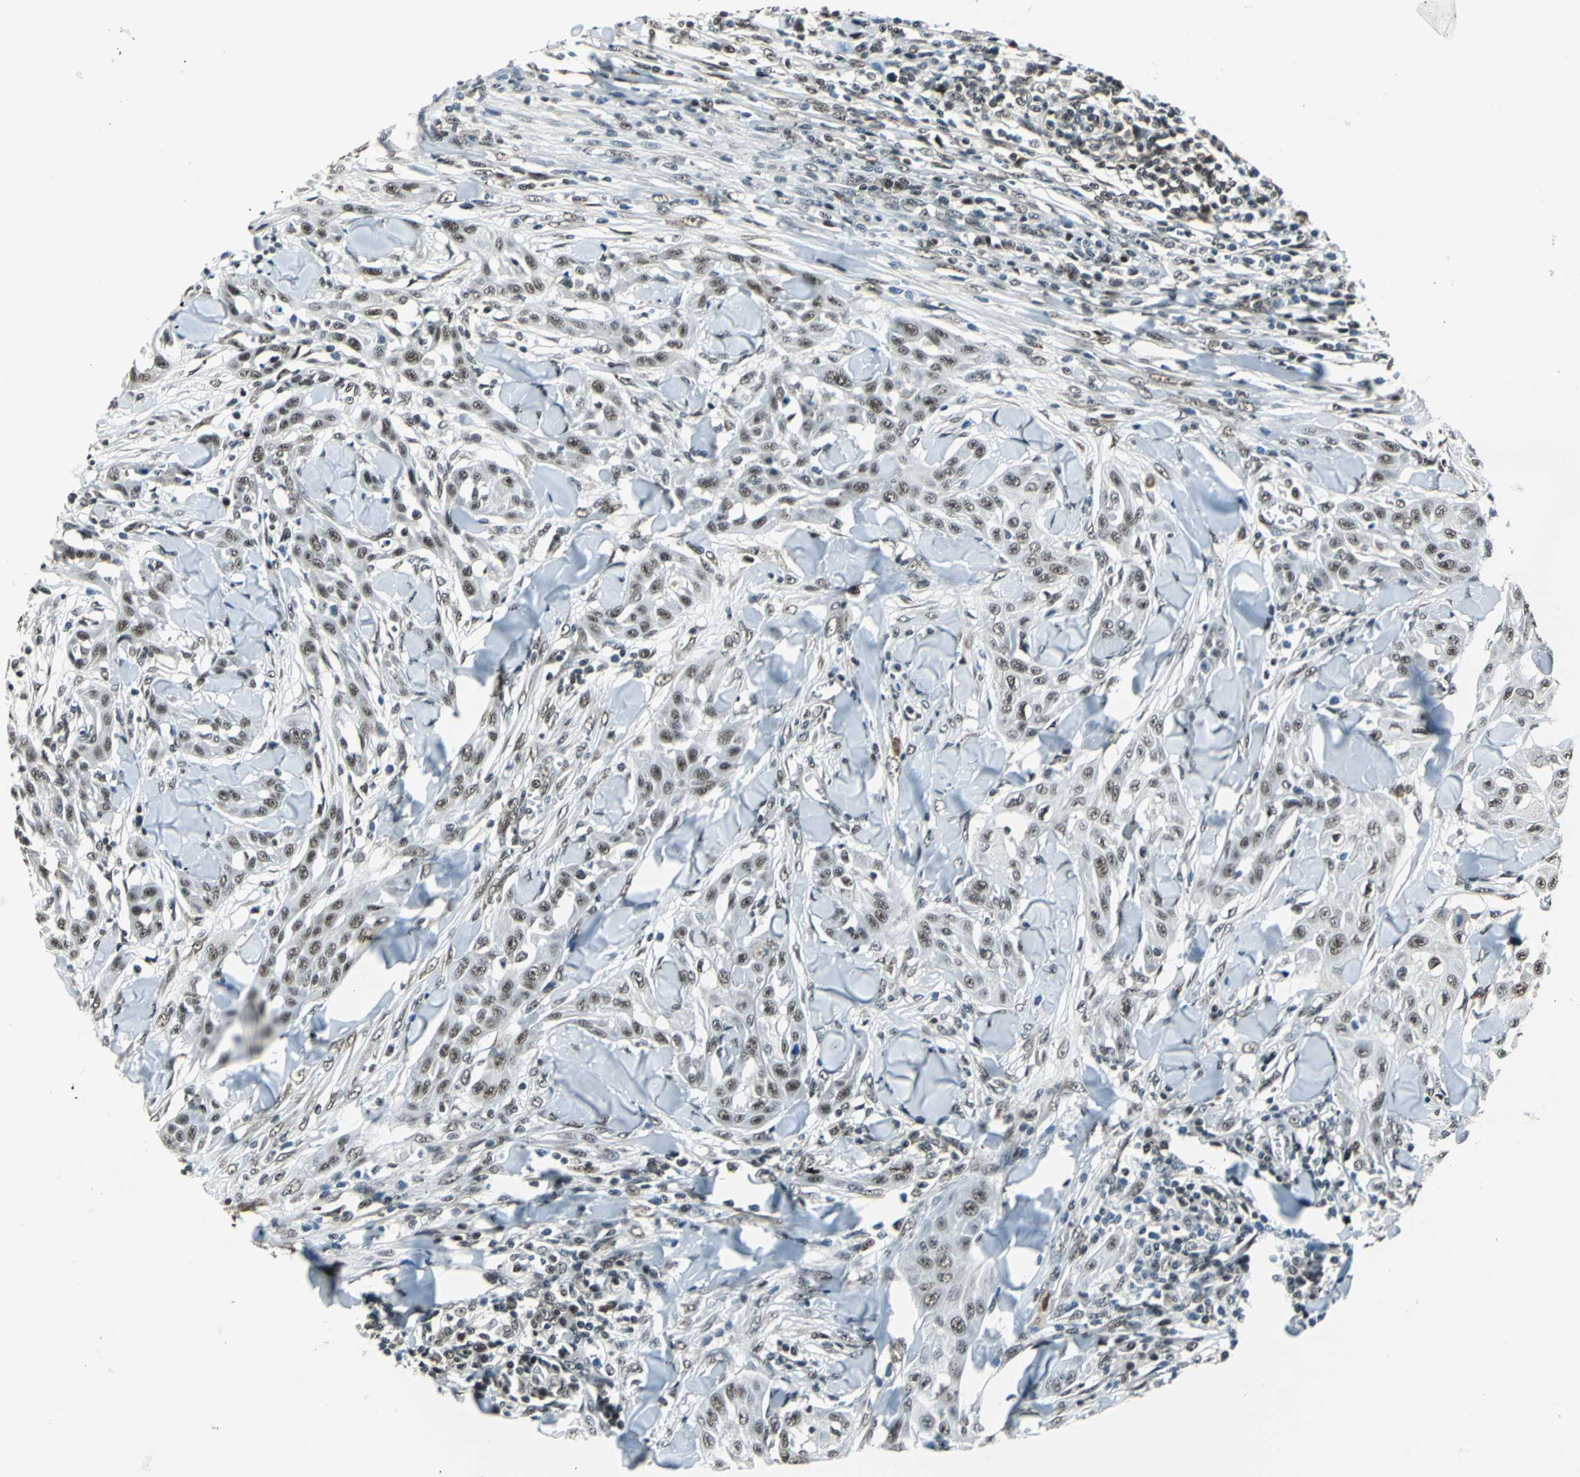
{"staining": {"intensity": "weak", "quantity": ">75%", "location": "nuclear"}, "tissue": "skin cancer", "cell_type": "Tumor cells", "image_type": "cancer", "snomed": [{"axis": "morphology", "description": "Squamous cell carcinoma, NOS"}, {"axis": "topography", "description": "Skin"}], "caption": "Human skin cancer stained with a protein marker shows weak staining in tumor cells.", "gene": "BCLAF1", "patient": {"sex": "male", "age": 24}}